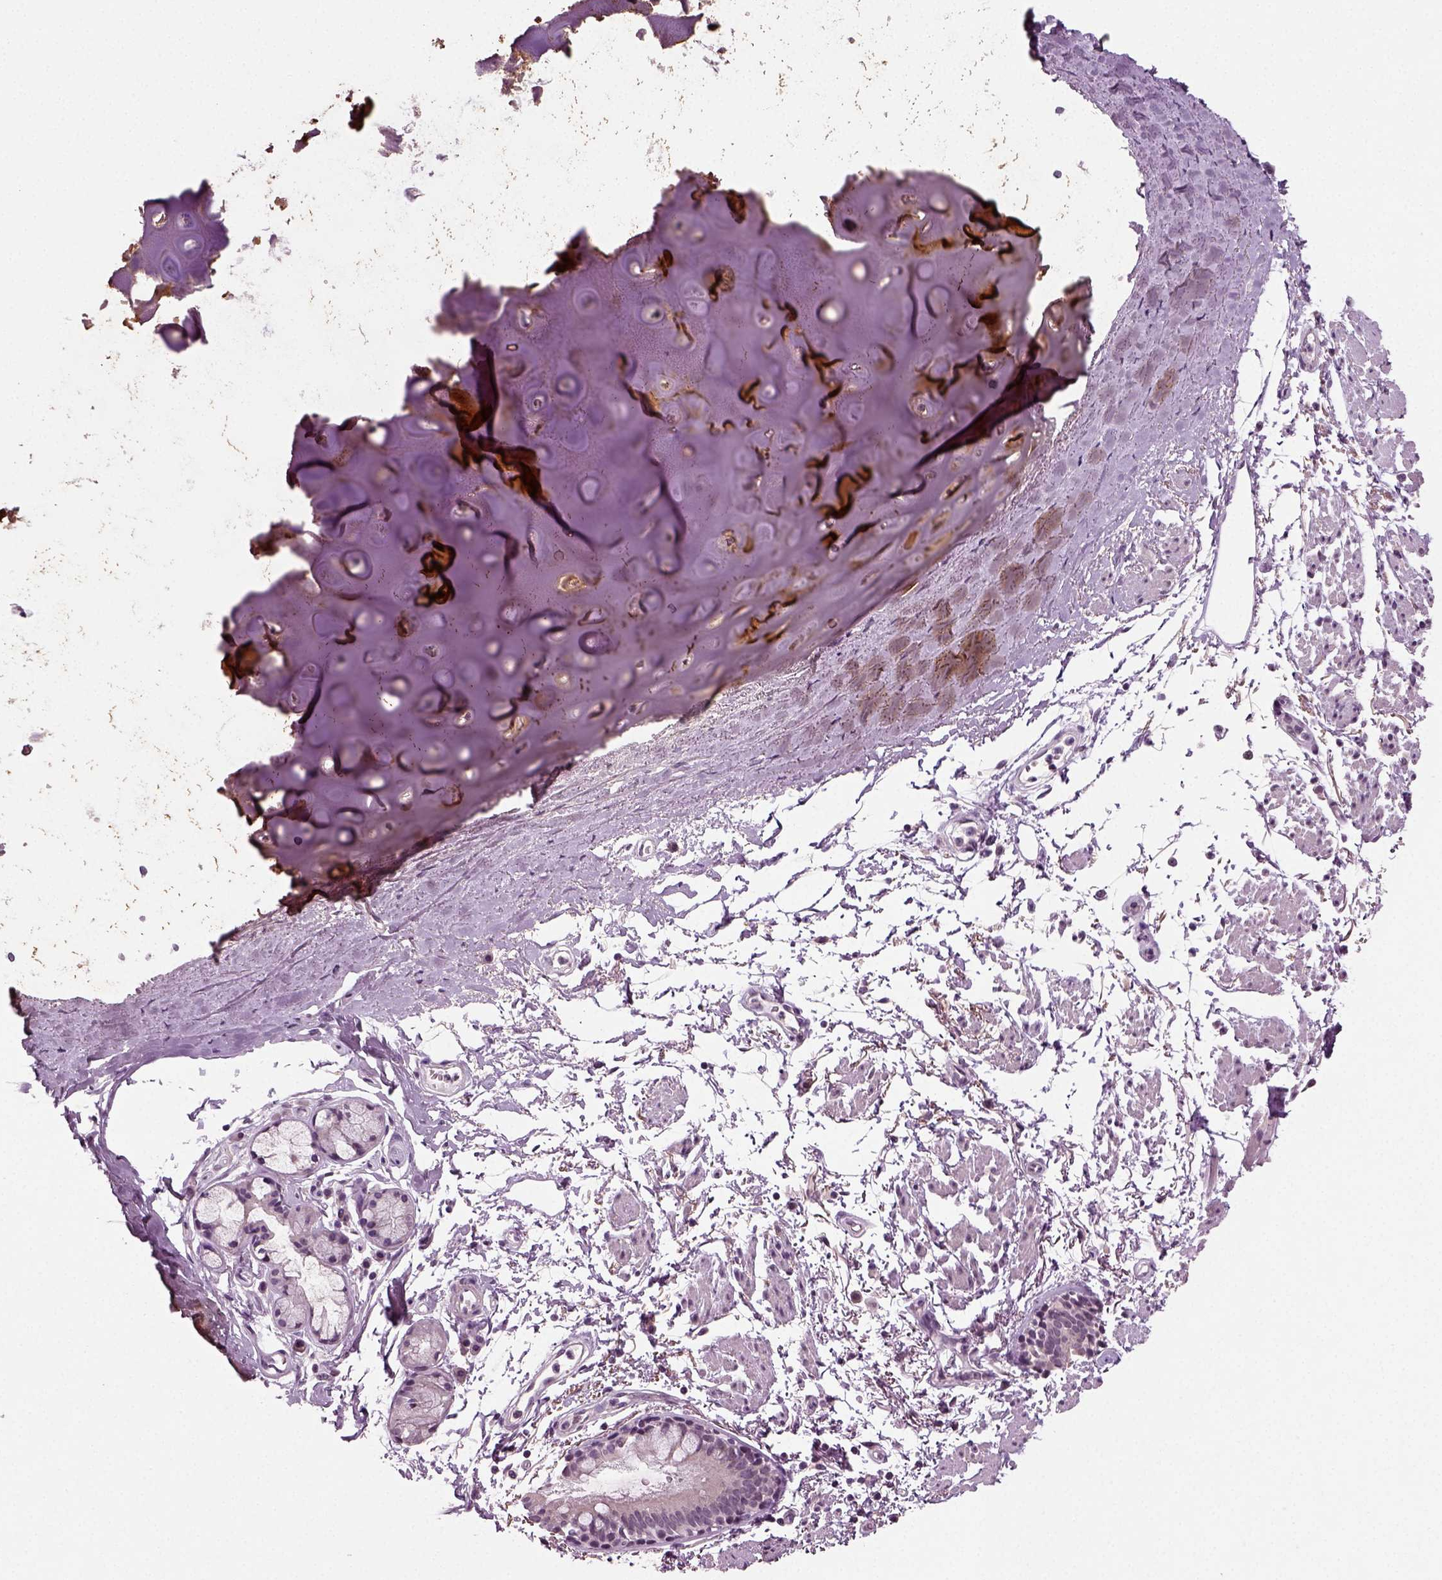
{"staining": {"intensity": "negative", "quantity": "none", "location": "none"}, "tissue": "bronchus", "cell_type": "Respiratory epithelial cells", "image_type": "normal", "snomed": [{"axis": "morphology", "description": "Normal tissue, NOS"}, {"axis": "topography", "description": "Lymph node"}, {"axis": "topography", "description": "Bronchus"}], "caption": "This is a photomicrograph of IHC staining of benign bronchus, which shows no positivity in respiratory epithelial cells. (Brightfield microscopy of DAB (3,3'-diaminobenzidine) immunohistochemistry at high magnification).", "gene": "SYNGAP1", "patient": {"sex": "female", "age": 70}}